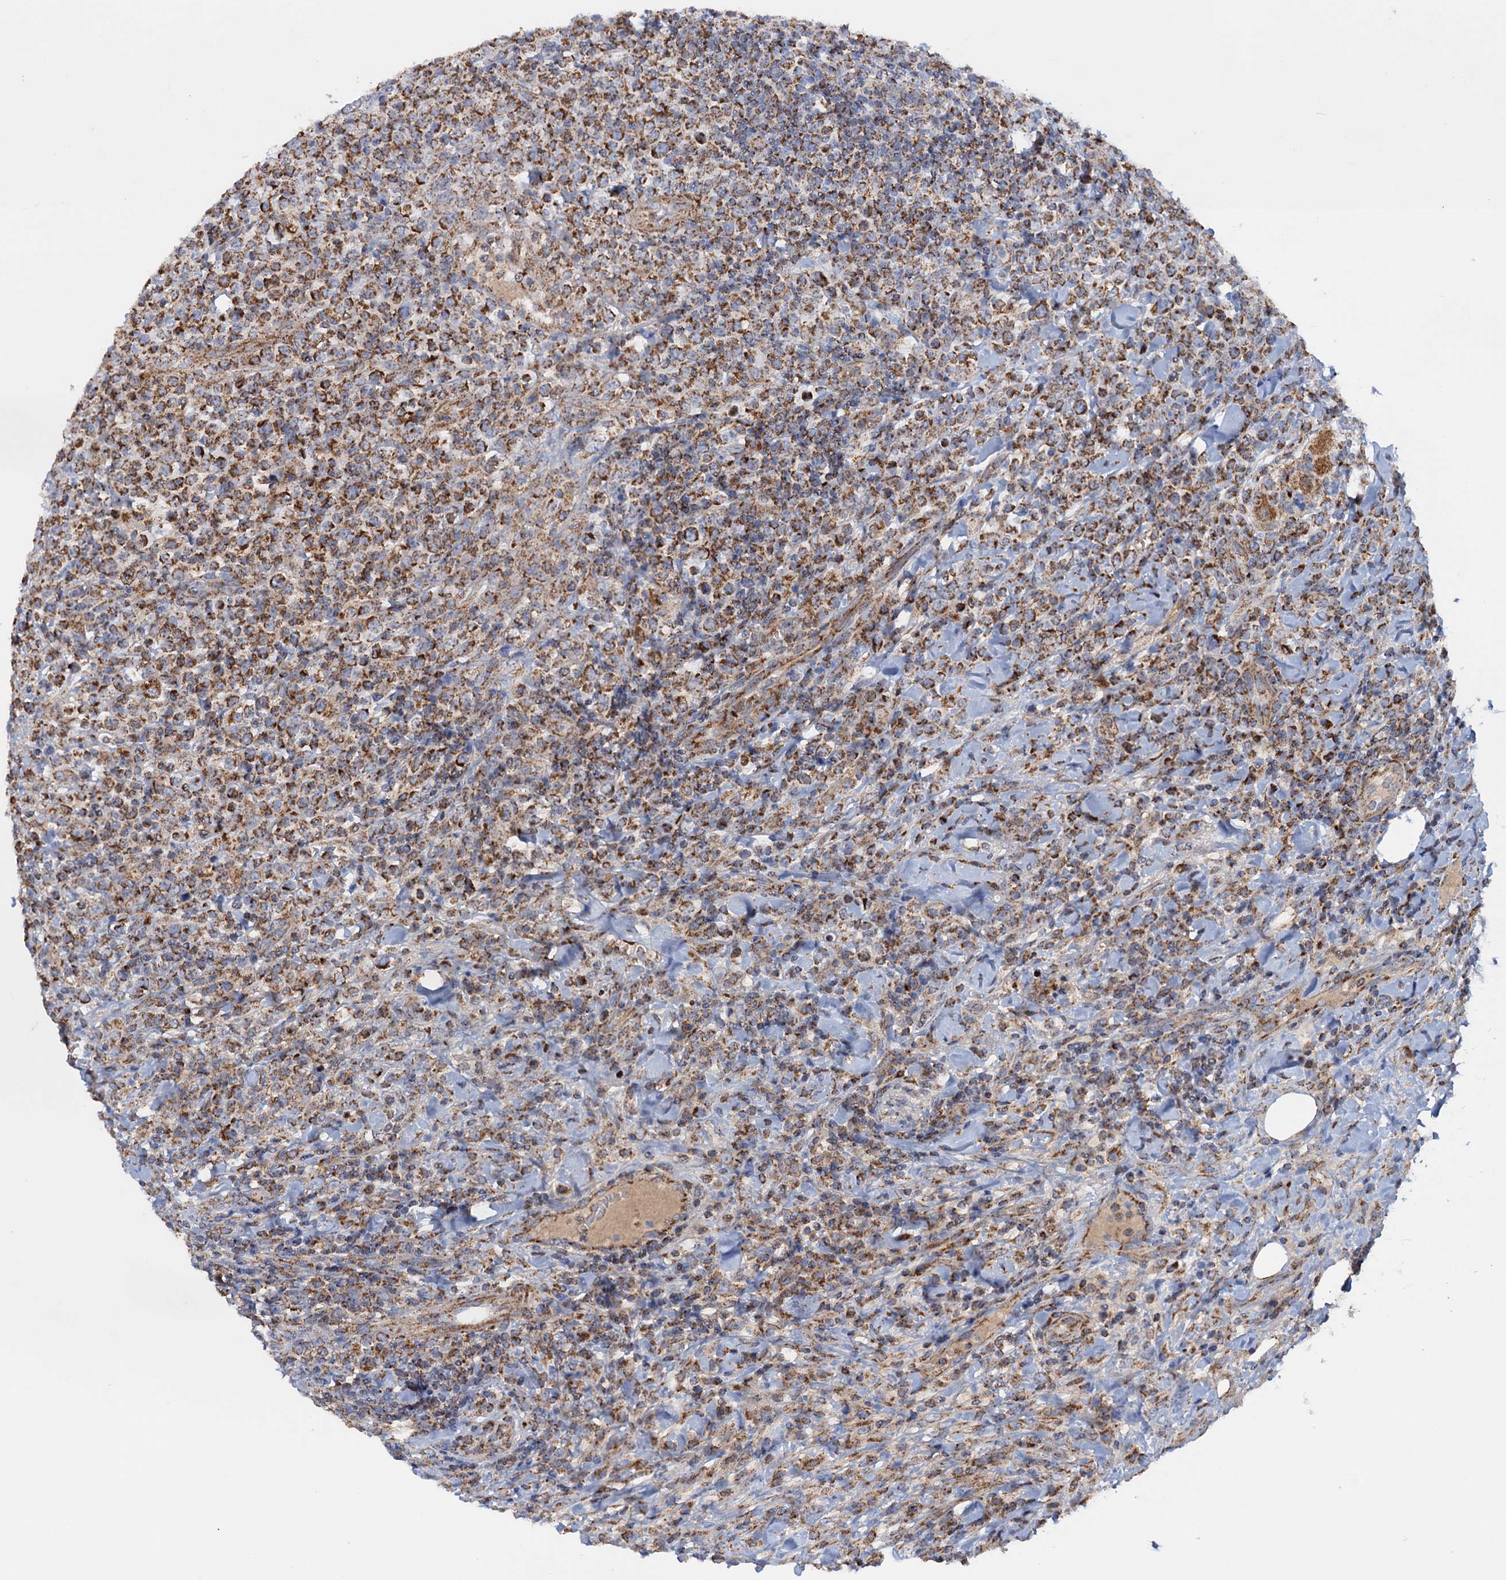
{"staining": {"intensity": "strong", "quantity": ">75%", "location": "cytoplasmic/membranous"}, "tissue": "lymphoma", "cell_type": "Tumor cells", "image_type": "cancer", "snomed": [{"axis": "morphology", "description": "Malignant lymphoma, non-Hodgkin's type, High grade"}, {"axis": "topography", "description": "Colon"}], "caption": "This micrograph displays immunohistochemistry (IHC) staining of malignant lymphoma, non-Hodgkin's type (high-grade), with high strong cytoplasmic/membranous positivity in approximately >75% of tumor cells.", "gene": "GTPBP3", "patient": {"sex": "female", "age": 53}}